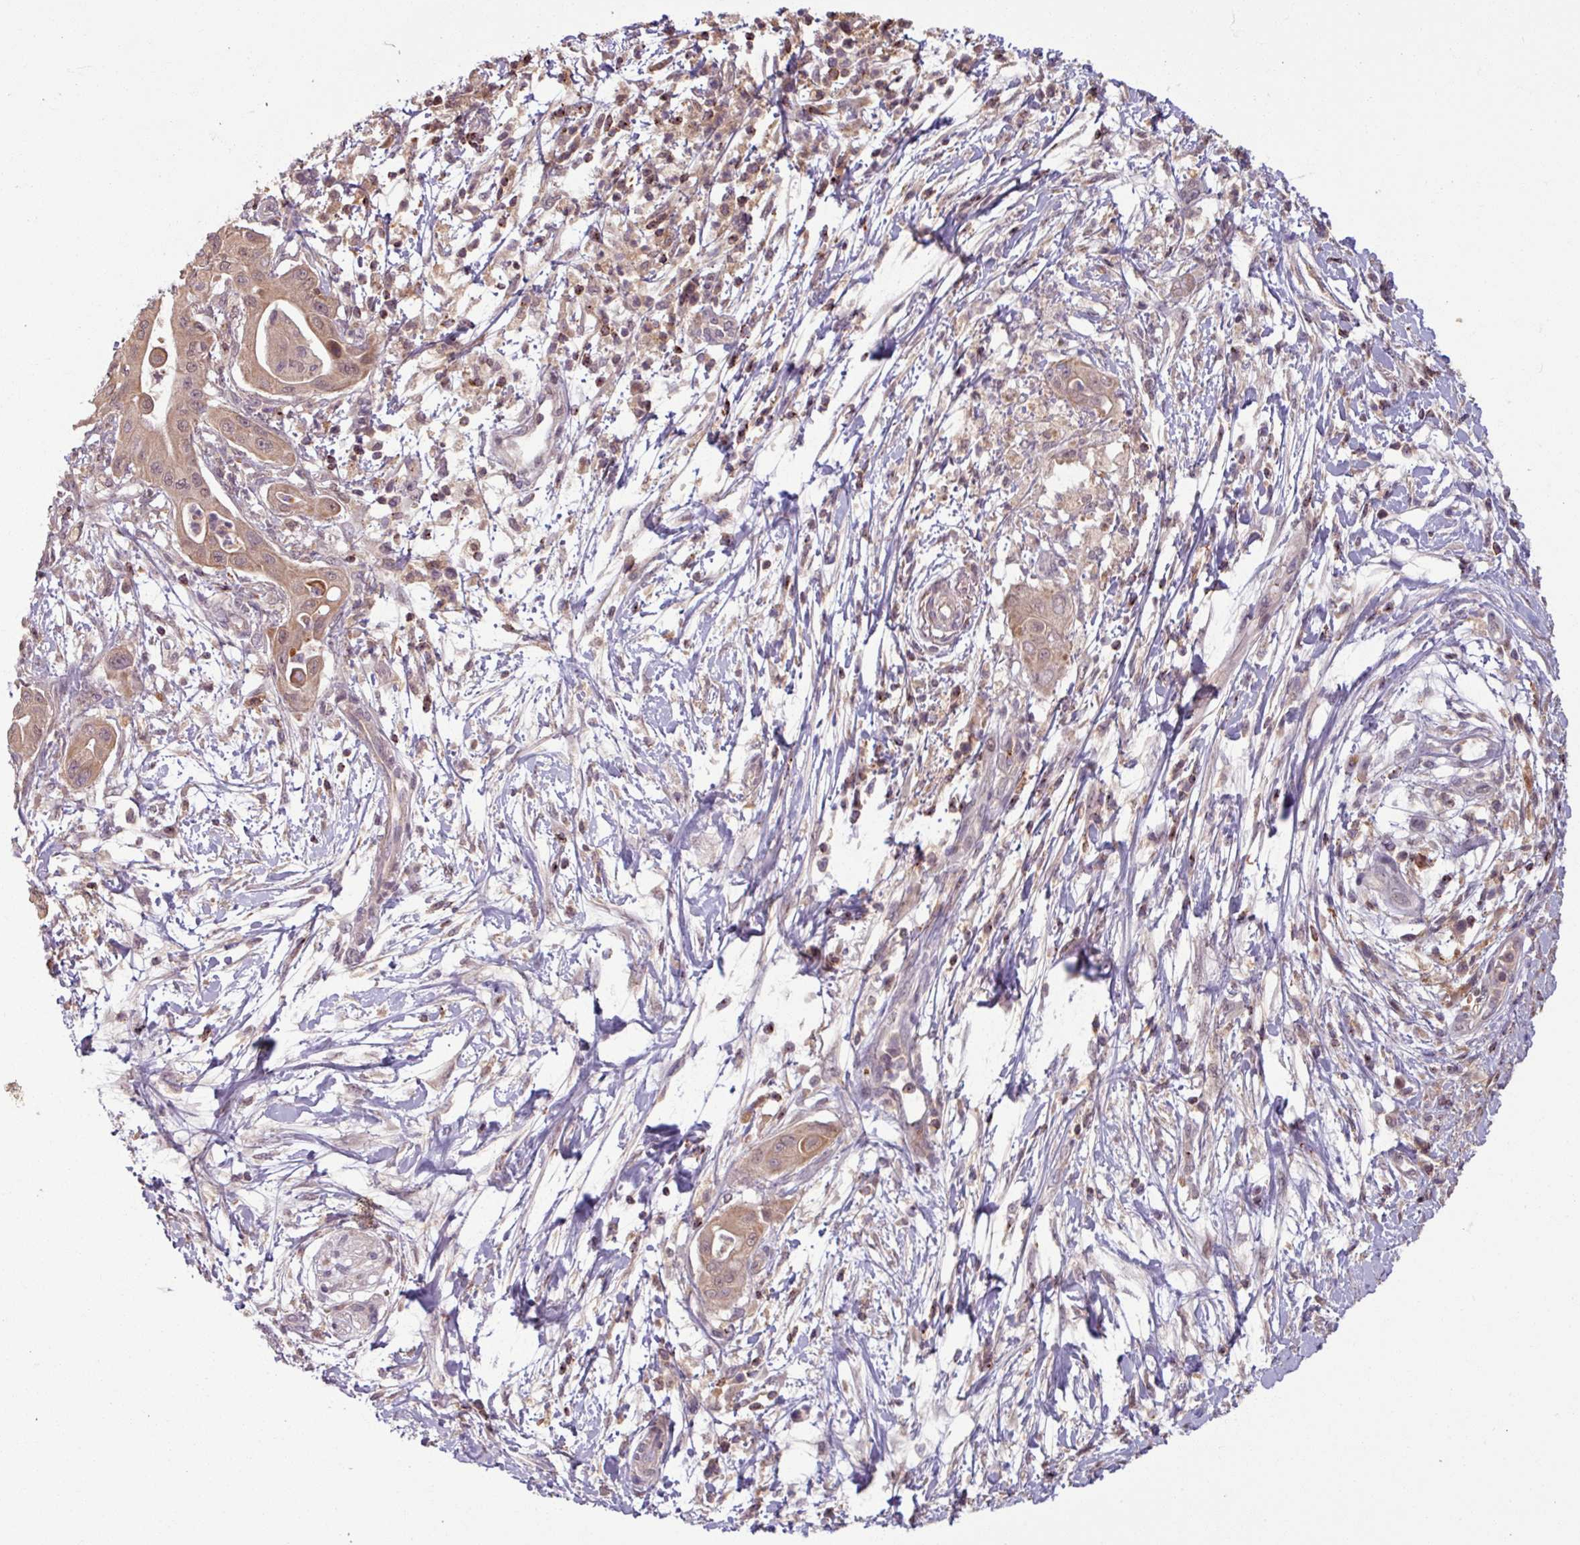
{"staining": {"intensity": "moderate", "quantity": ">75%", "location": "cytoplasmic/membranous,nuclear"}, "tissue": "pancreatic cancer", "cell_type": "Tumor cells", "image_type": "cancer", "snomed": [{"axis": "morphology", "description": "Adenocarcinoma, NOS"}, {"axis": "topography", "description": "Pancreas"}], "caption": "Pancreatic adenocarcinoma stained for a protein (brown) exhibits moderate cytoplasmic/membranous and nuclear positive staining in approximately >75% of tumor cells.", "gene": "OR6B1", "patient": {"sex": "male", "age": 68}}